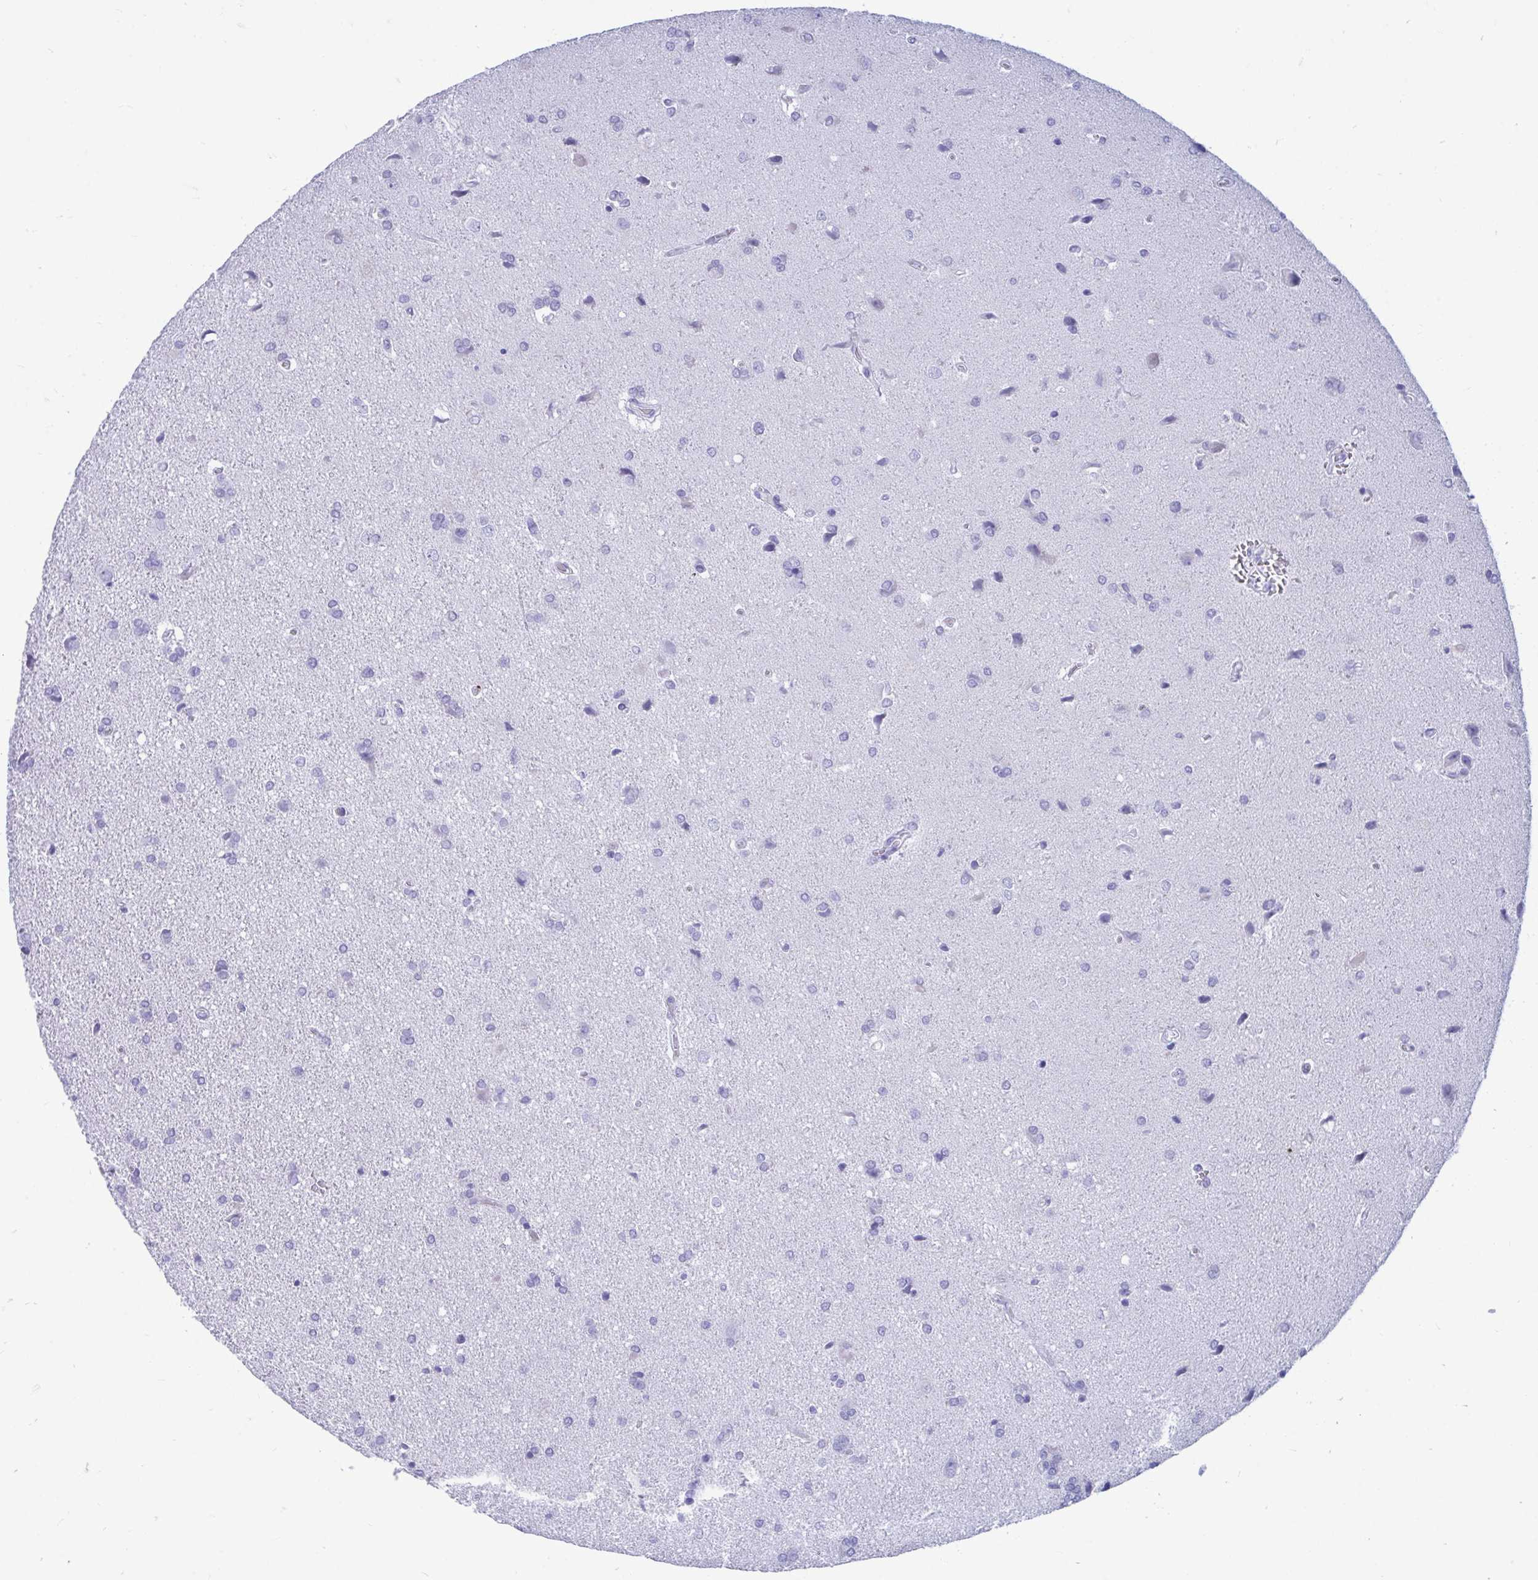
{"staining": {"intensity": "negative", "quantity": "none", "location": "none"}, "tissue": "glioma", "cell_type": "Tumor cells", "image_type": "cancer", "snomed": [{"axis": "morphology", "description": "Glioma, malignant, High grade"}, {"axis": "topography", "description": "Brain"}], "caption": "High power microscopy photomicrograph of an IHC photomicrograph of malignant high-grade glioma, revealing no significant staining in tumor cells. Nuclei are stained in blue.", "gene": "SHISA8", "patient": {"sex": "male", "age": 68}}